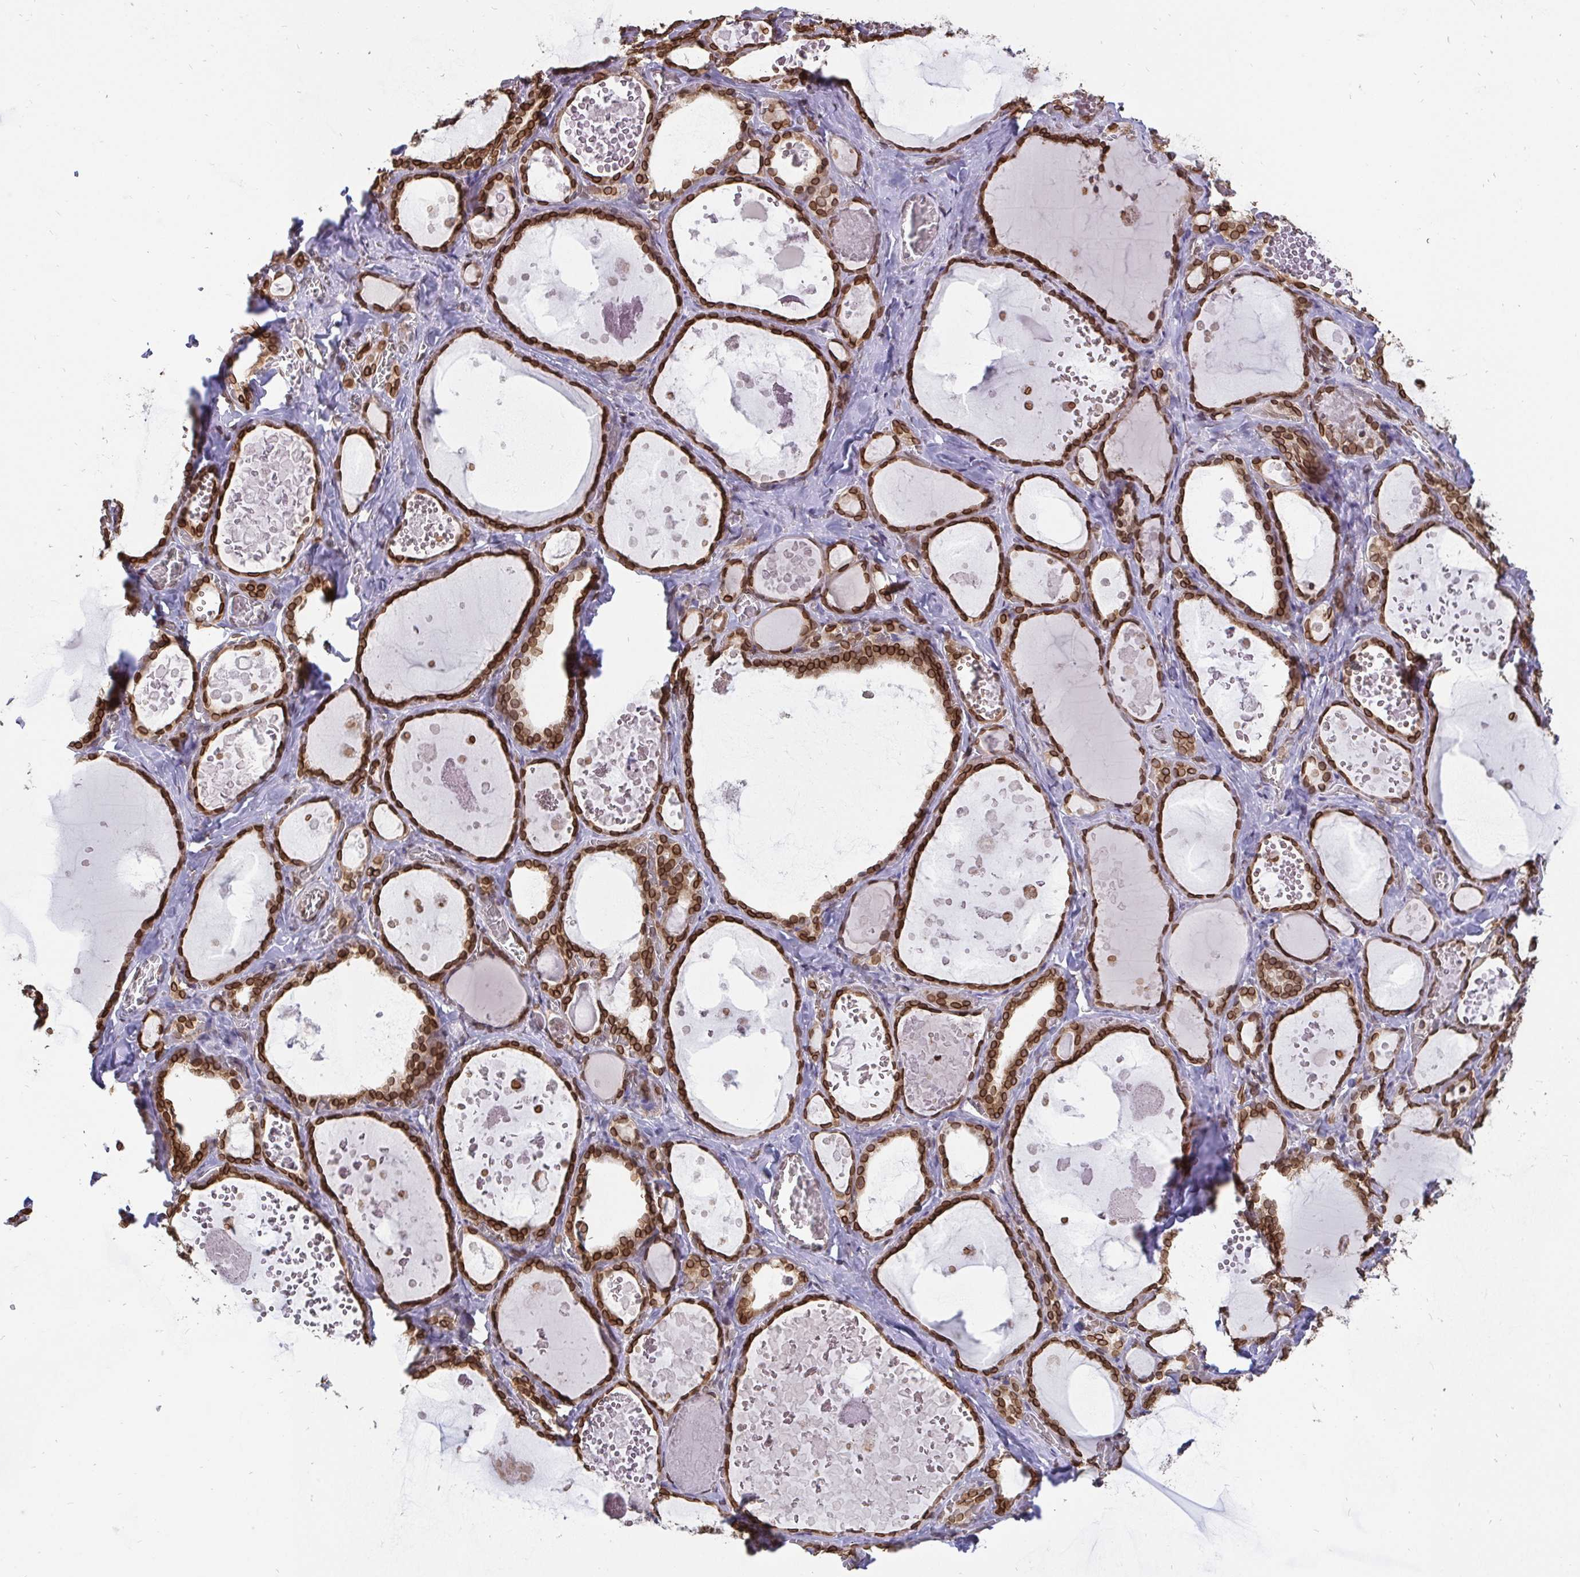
{"staining": {"intensity": "strong", "quantity": ">75%", "location": "cytoplasmic/membranous,nuclear"}, "tissue": "thyroid gland", "cell_type": "Glandular cells", "image_type": "normal", "snomed": [{"axis": "morphology", "description": "Normal tissue, NOS"}, {"axis": "topography", "description": "Thyroid gland"}], "caption": "High-power microscopy captured an IHC photomicrograph of unremarkable thyroid gland, revealing strong cytoplasmic/membranous,nuclear positivity in approximately >75% of glandular cells. The staining was performed using DAB, with brown indicating positive protein expression. Nuclei are stained blue with hematoxylin.", "gene": "EMD", "patient": {"sex": "female", "age": 56}}